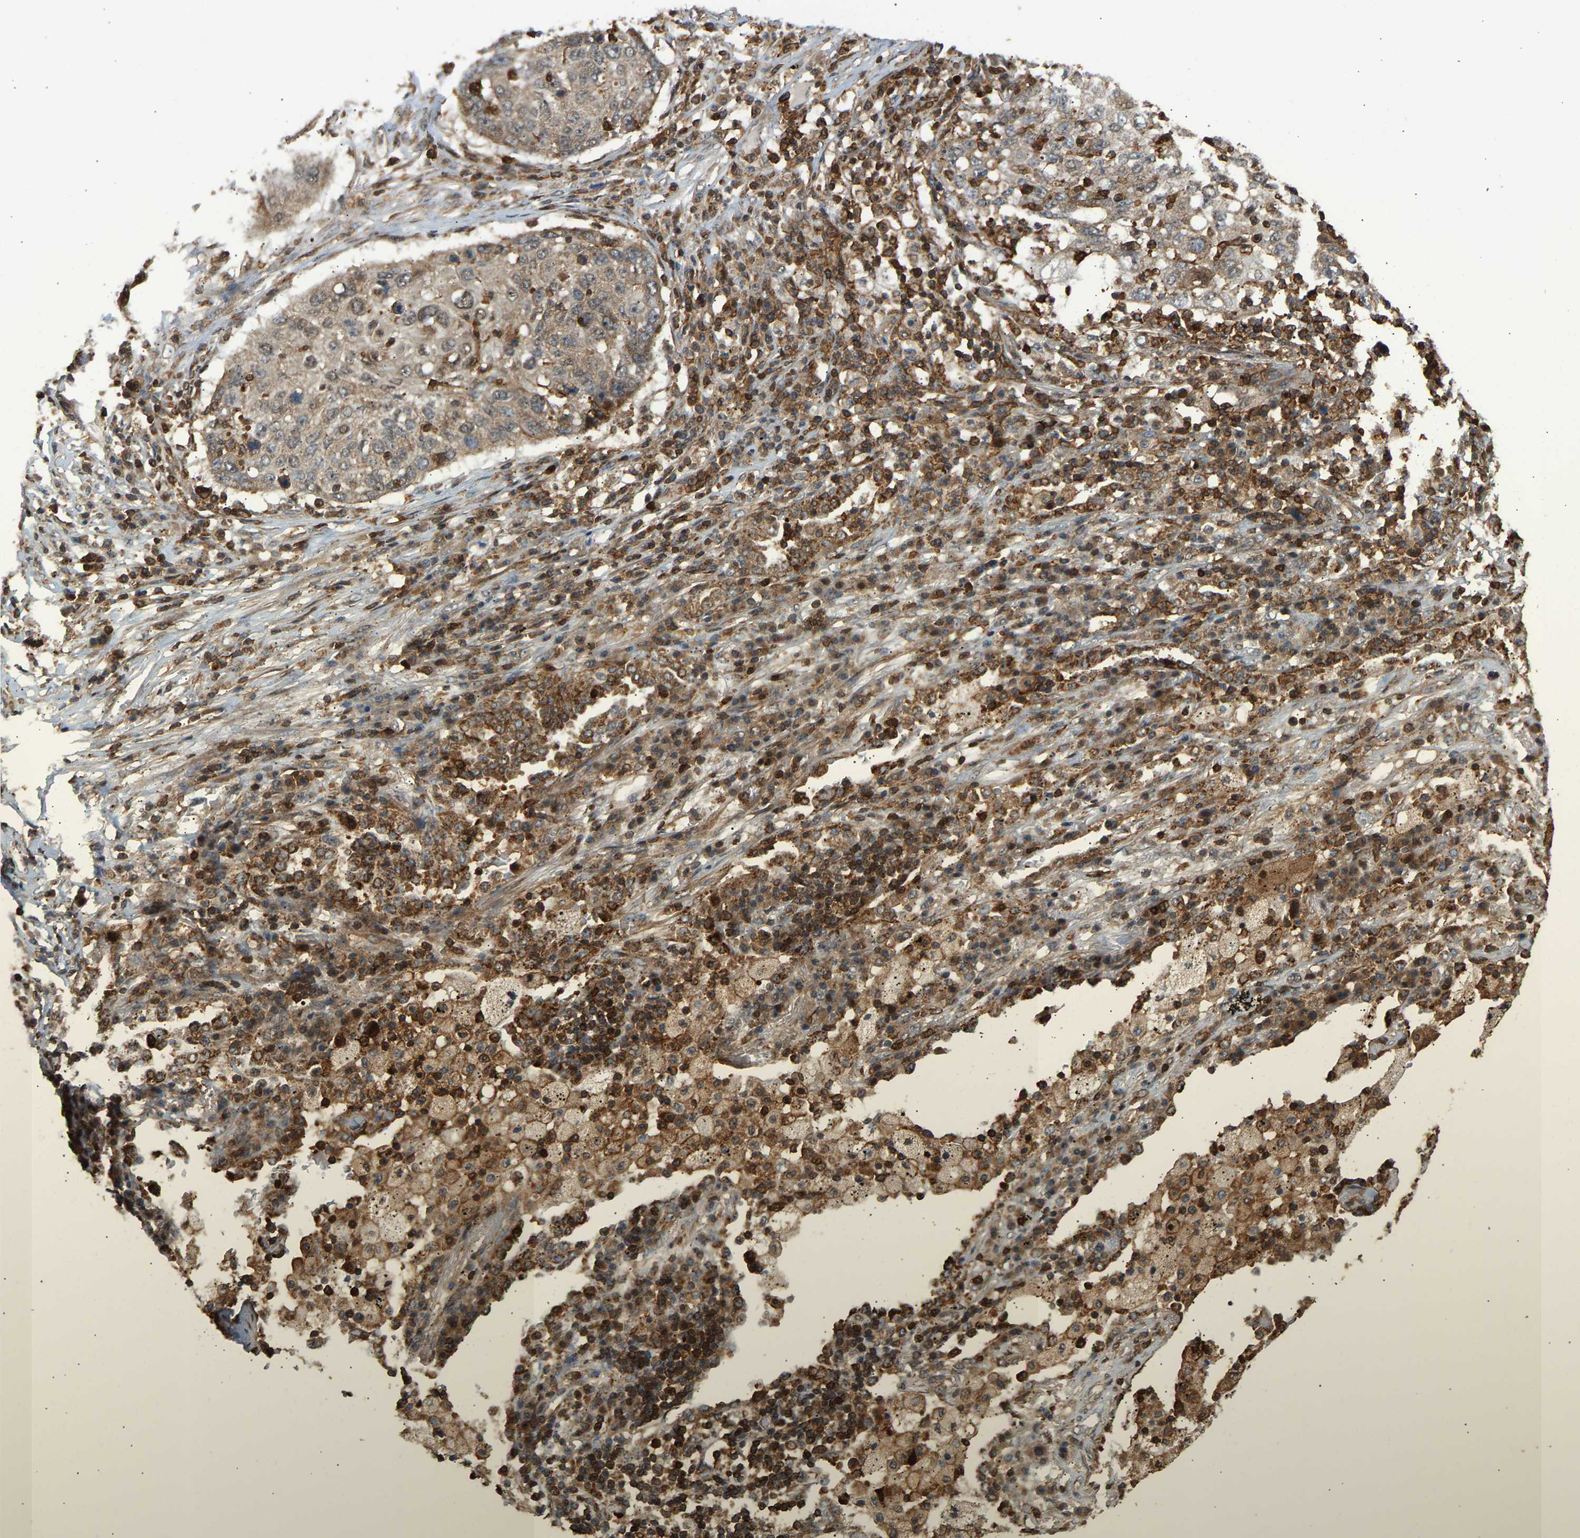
{"staining": {"intensity": "weak", "quantity": ">75%", "location": "cytoplasmic/membranous"}, "tissue": "lung cancer", "cell_type": "Tumor cells", "image_type": "cancer", "snomed": [{"axis": "morphology", "description": "Squamous cell carcinoma, NOS"}, {"axis": "topography", "description": "Lung"}], "caption": "A low amount of weak cytoplasmic/membranous expression is seen in approximately >75% of tumor cells in lung cancer tissue. The staining is performed using DAB brown chromogen to label protein expression. The nuclei are counter-stained blue using hematoxylin.", "gene": "GOPC", "patient": {"sex": "female", "age": 63}}